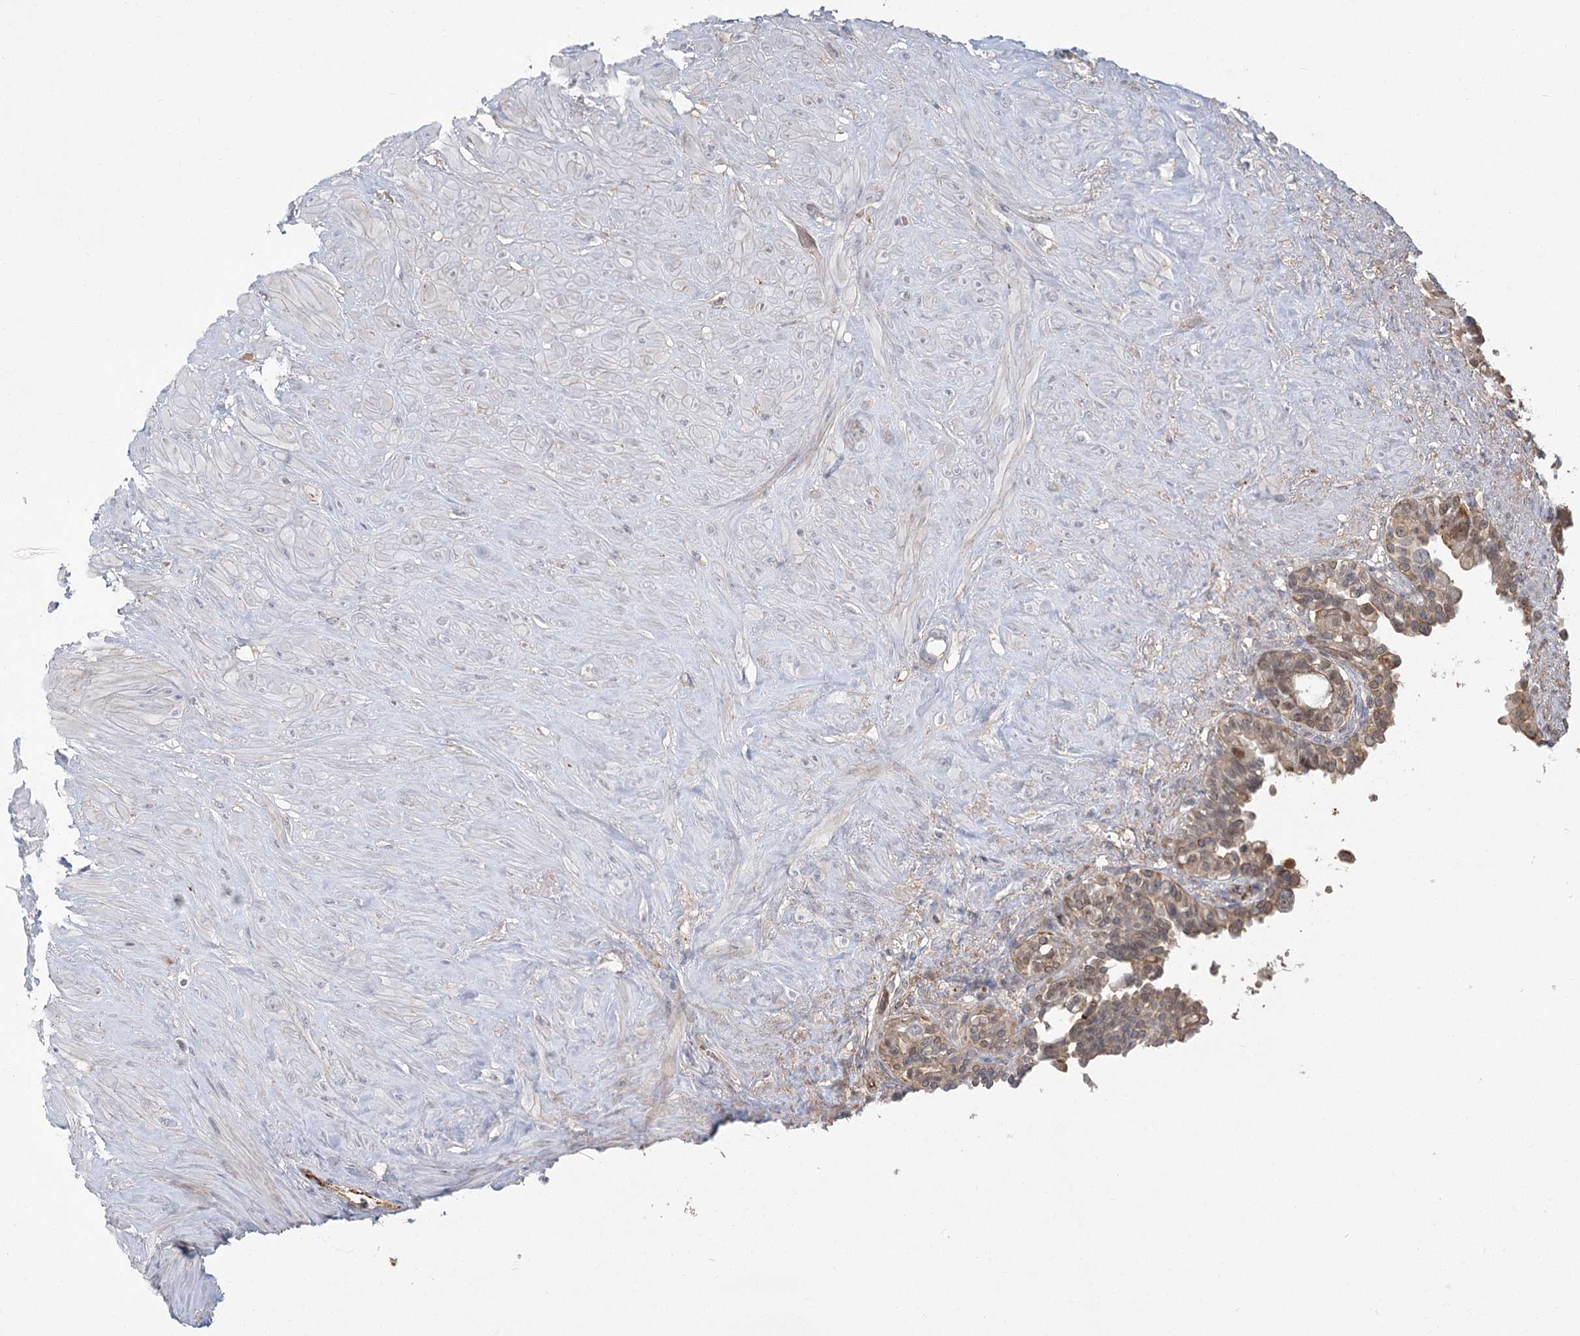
{"staining": {"intensity": "weak", "quantity": "25%-75%", "location": "cytoplasmic/membranous,nuclear"}, "tissue": "seminal vesicle", "cell_type": "Glandular cells", "image_type": "normal", "snomed": [{"axis": "morphology", "description": "Normal tissue, NOS"}, {"axis": "topography", "description": "Seminal veicle"}], "caption": "Seminal vesicle stained with a brown dye exhibits weak cytoplasmic/membranous,nuclear positive expression in approximately 25%-75% of glandular cells.", "gene": "KBTBD4", "patient": {"sex": "male", "age": 63}}